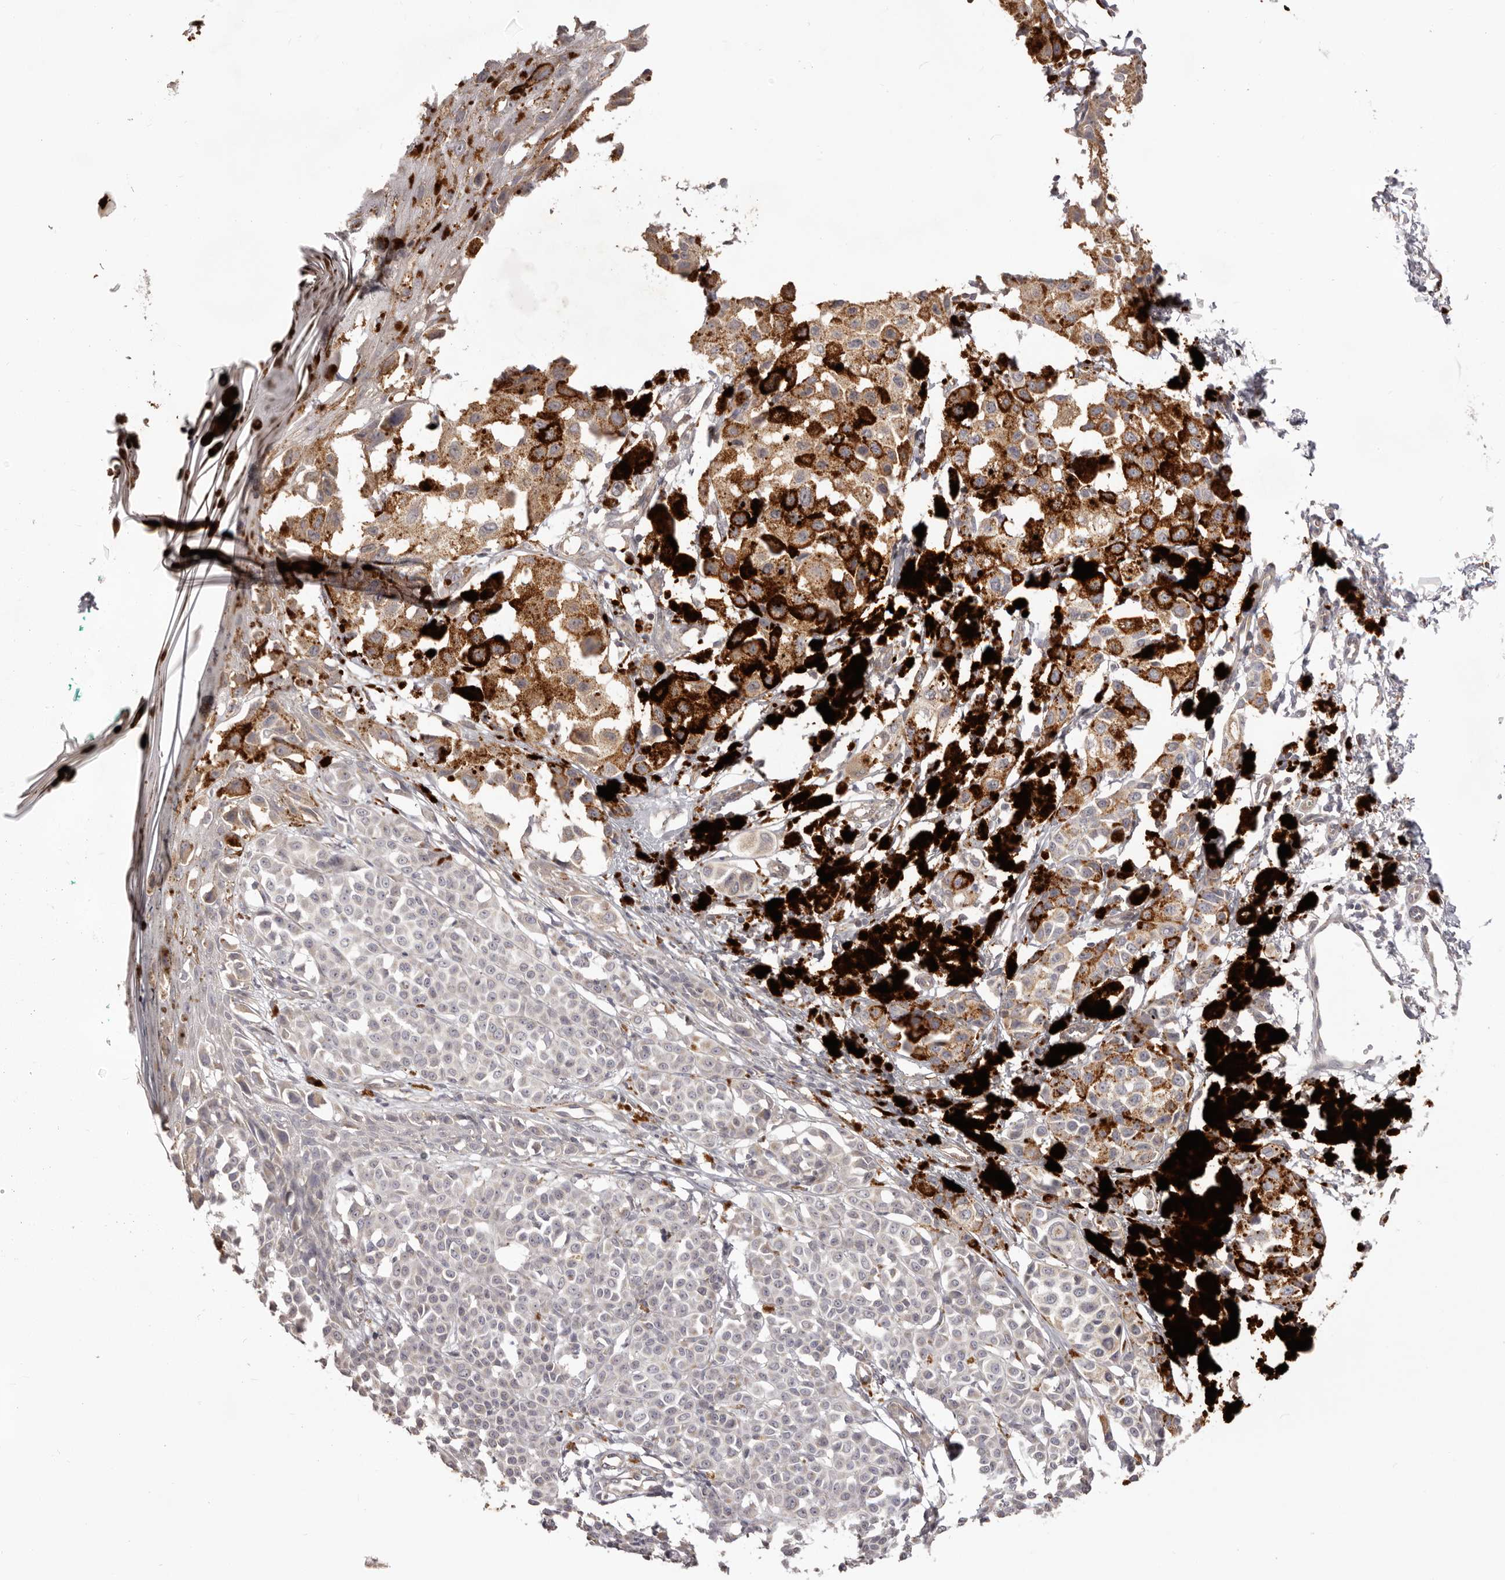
{"staining": {"intensity": "negative", "quantity": "none", "location": "none"}, "tissue": "melanoma", "cell_type": "Tumor cells", "image_type": "cancer", "snomed": [{"axis": "morphology", "description": "Malignant melanoma, NOS"}, {"axis": "topography", "description": "Skin of leg"}], "caption": "Tumor cells show no significant protein expression in malignant melanoma.", "gene": "HRH1", "patient": {"sex": "female", "age": 72}}